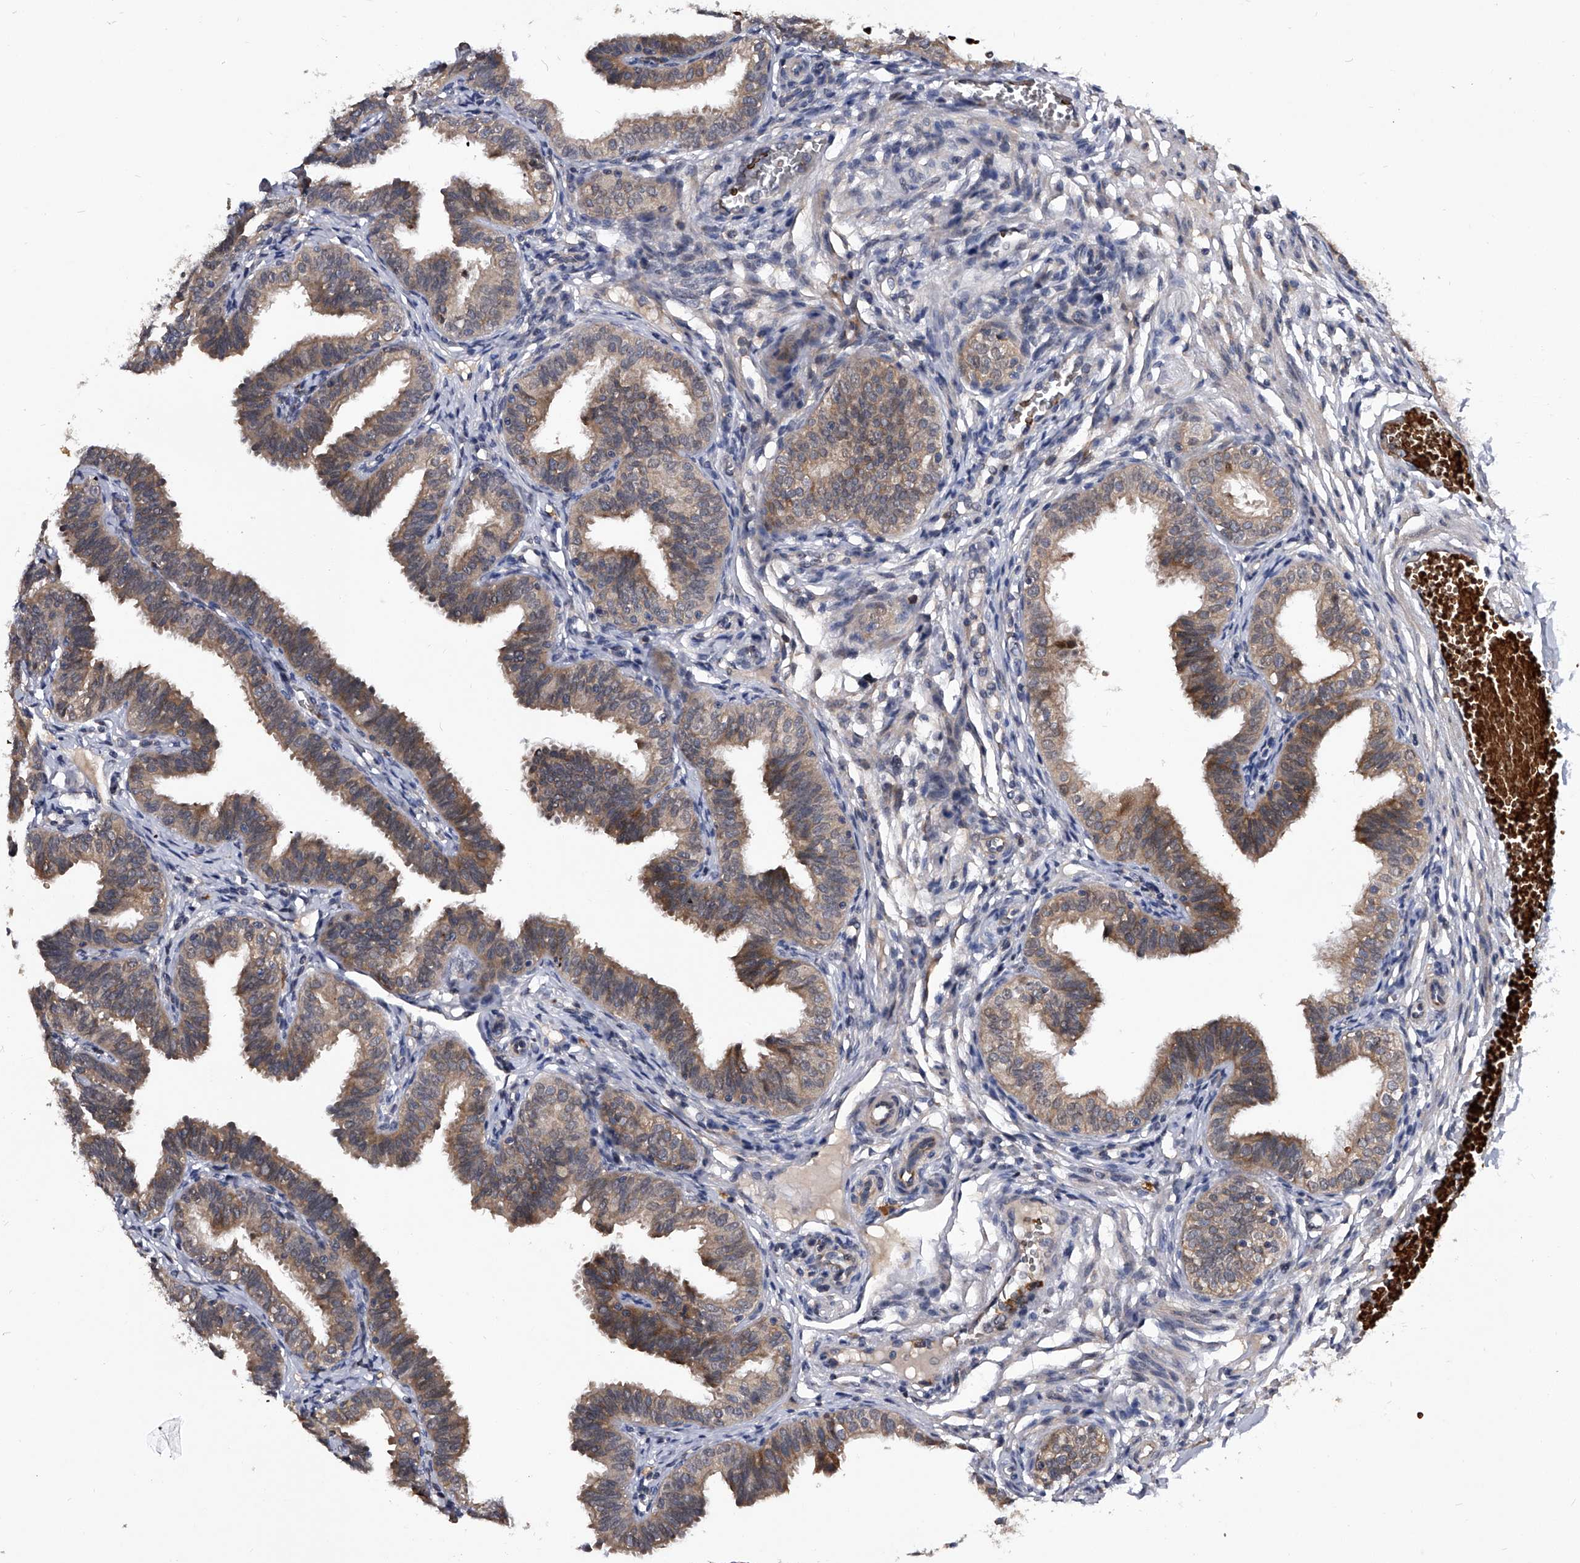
{"staining": {"intensity": "moderate", "quantity": ">75%", "location": "cytoplasmic/membranous"}, "tissue": "fallopian tube", "cell_type": "Glandular cells", "image_type": "normal", "snomed": [{"axis": "morphology", "description": "Normal tissue, NOS"}, {"axis": "topography", "description": "Fallopian tube"}], "caption": "Immunohistochemistry (IHC) of benign human fallopian tube exhibits medium levels of moderate cytoplasmic/membranous expression in about >75% of glandular cells.", "gene": "ZNF30", "patient": {"sex": "female", "age": 35}}